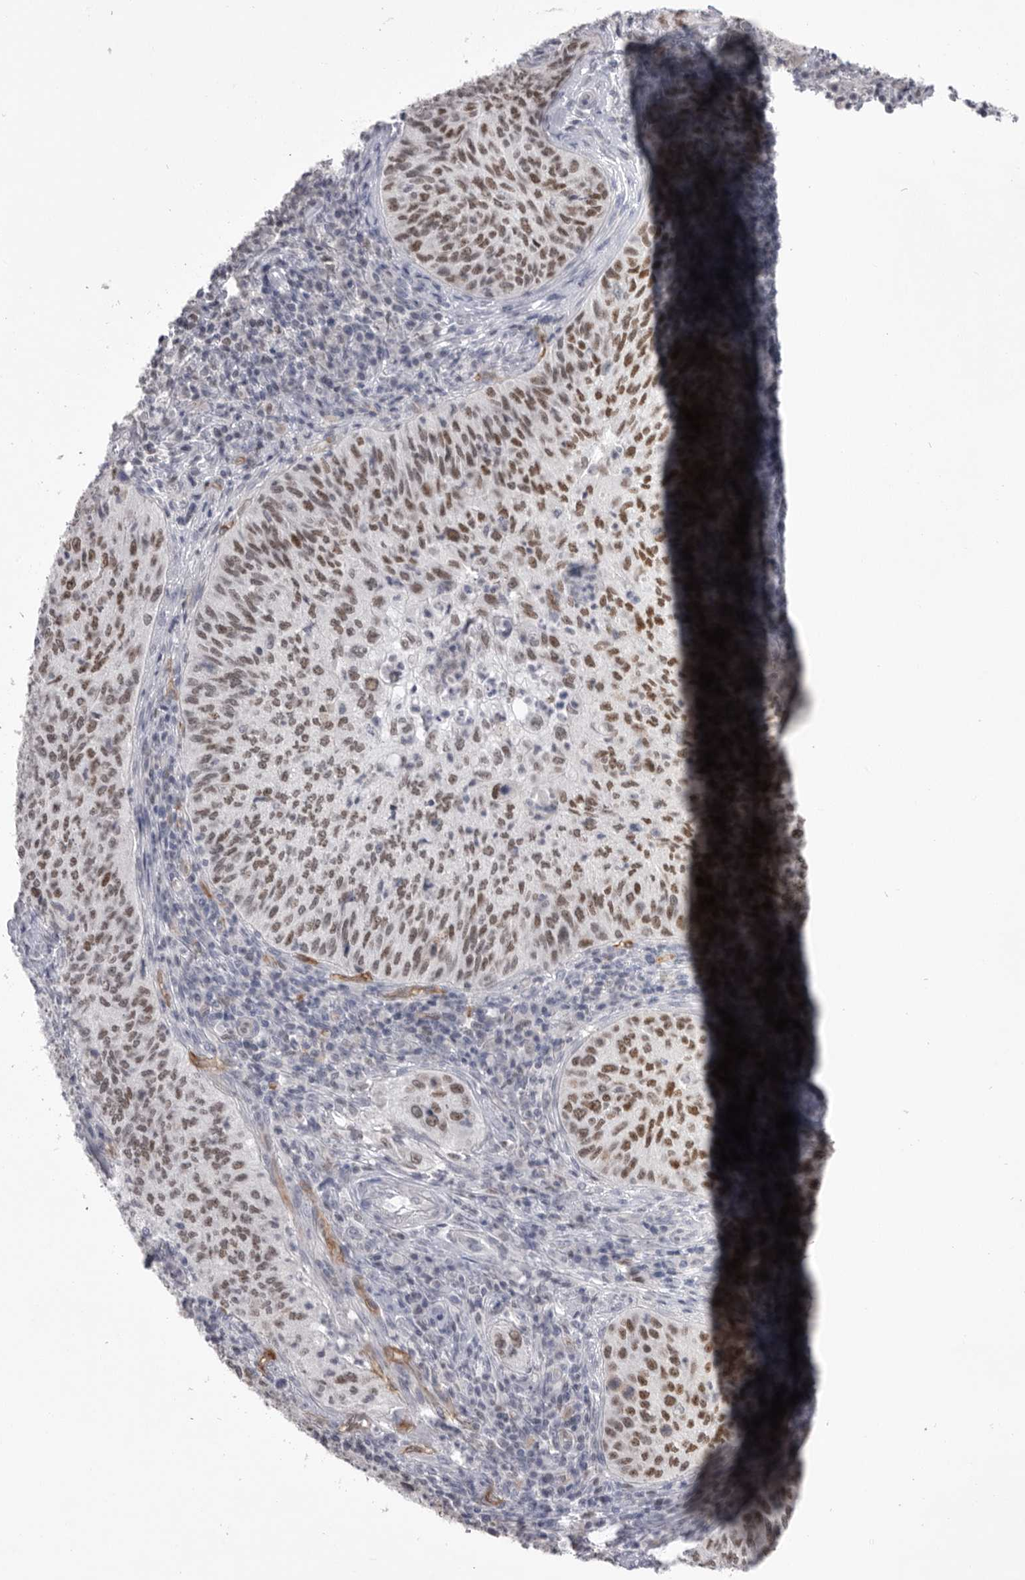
{"staining": {"intensity": "moderate", "quantity": ">75%", "location": "nuclear"}, "tissue": "cervical cancer", "cell_type": "Tumor cells", "image_type": "cancer", "snomed": [{"axis": "morphology", "description": "Squamous cell carcinoma, NOS"}, {"axis": "topography", "description": "Cervix"}], "caption": "A medium amount of moderate nuclear expression is seen in approximately >75% of tumor cells in cervical cancer (squamous cell carcinoma) tissue.", "gene": "ZBTB7B", "patient": {"sex": "female", "age": 30}}